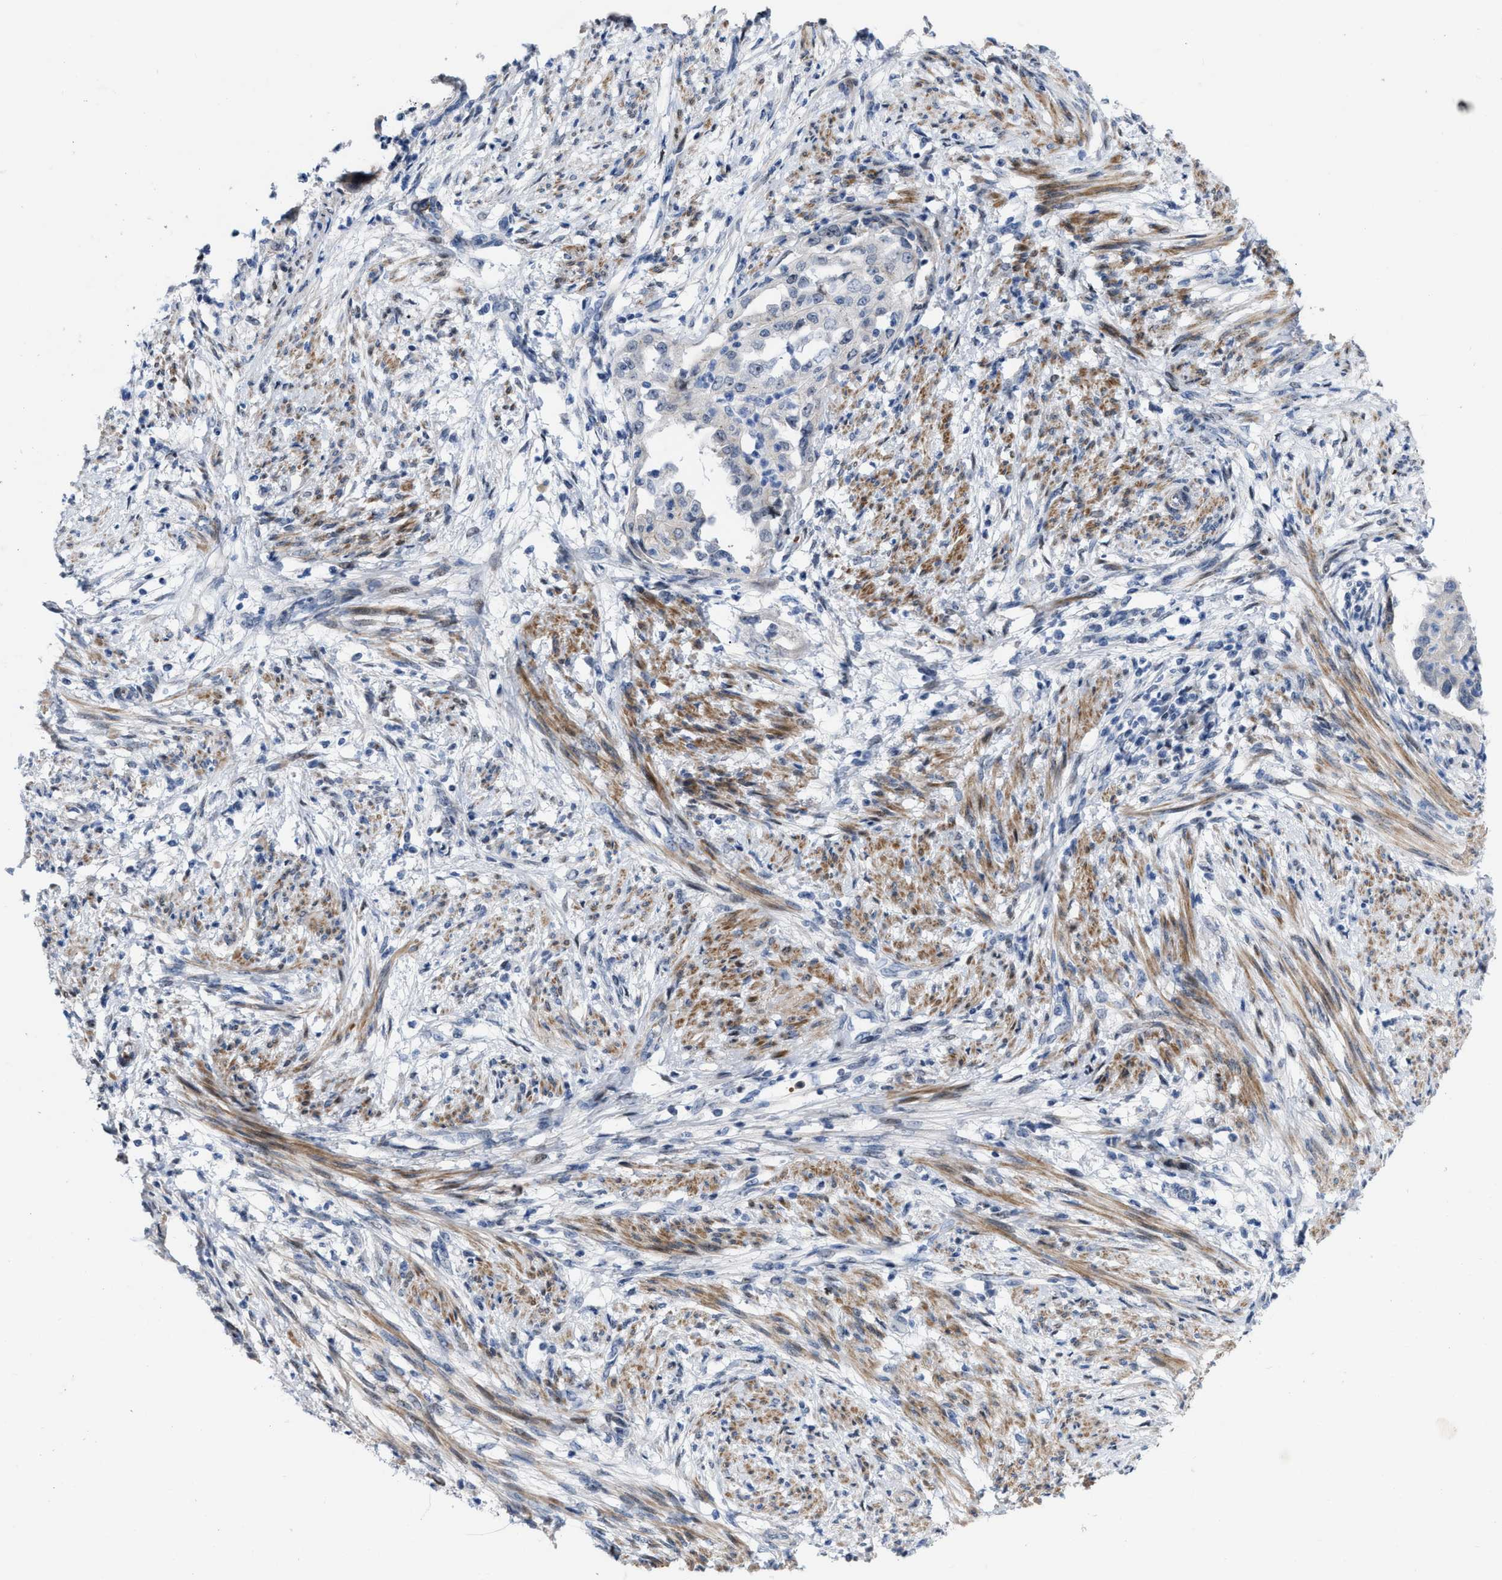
{"staining": {"intensity": "weak", "quantity": "25%-75%", "location": "cytoplasmic/membranous,nuclear"}, "tissue": "endometrial cancer", "cell_type": "Tumor cells", "image_type": "cancer", "snomed": [{"axis": "morphology", "description": "Adenocarcinoma, NOS"}, {"axis": "topography", "description": "Endometrium"}], "caption": "The histopathology image displays a brown stain indicating the presence of a protein in the cytoplasmic/membranous and nuclear of tumor cells in endometrial adenocarcinoma. Nuclei are stained in blue.", "gene": "POLR1F", "patient": {"sex": "female", "age": 85}}